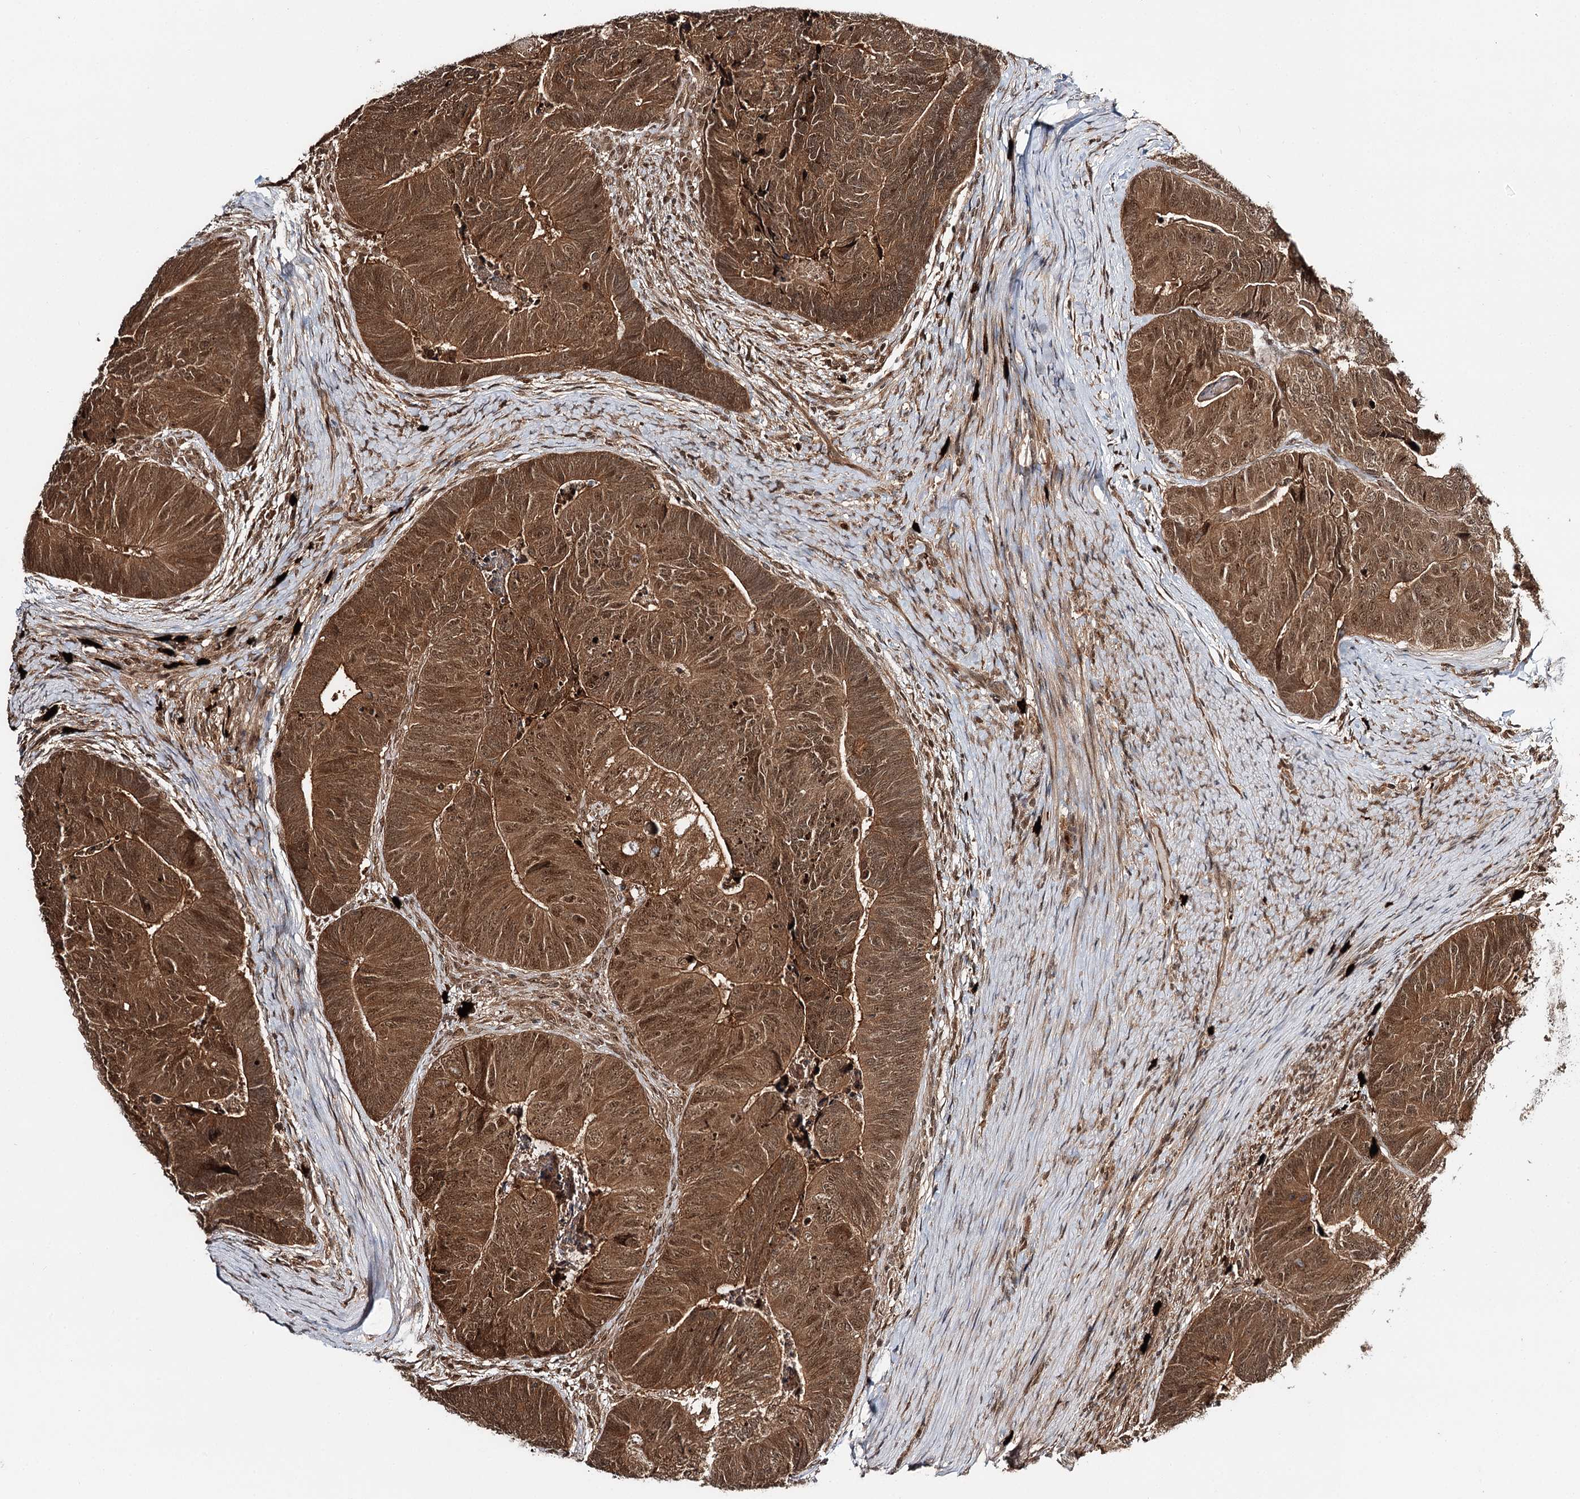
{"staining": {"intensity": "moderate", "quantity": ">75%", "location": "cytoplasmic/membranous,nuclear"}, "tissue": "colorectal cancer", "cell_type": "Tumor cells", "image_type": "cancer", "snomed": [{"axis": "morphology", "description": "Adenocarcinoma, NOS"}, {"axis": "topography", "description": "Colon"}], "caption": "The immunohistochemical stain labels moderate cytoplasmic/membranous and nuclear expression in tumor cells of colorectal cancer tissue.", "gene": "N6AMT1", "patient": {"sex": "female", "age": 67}}